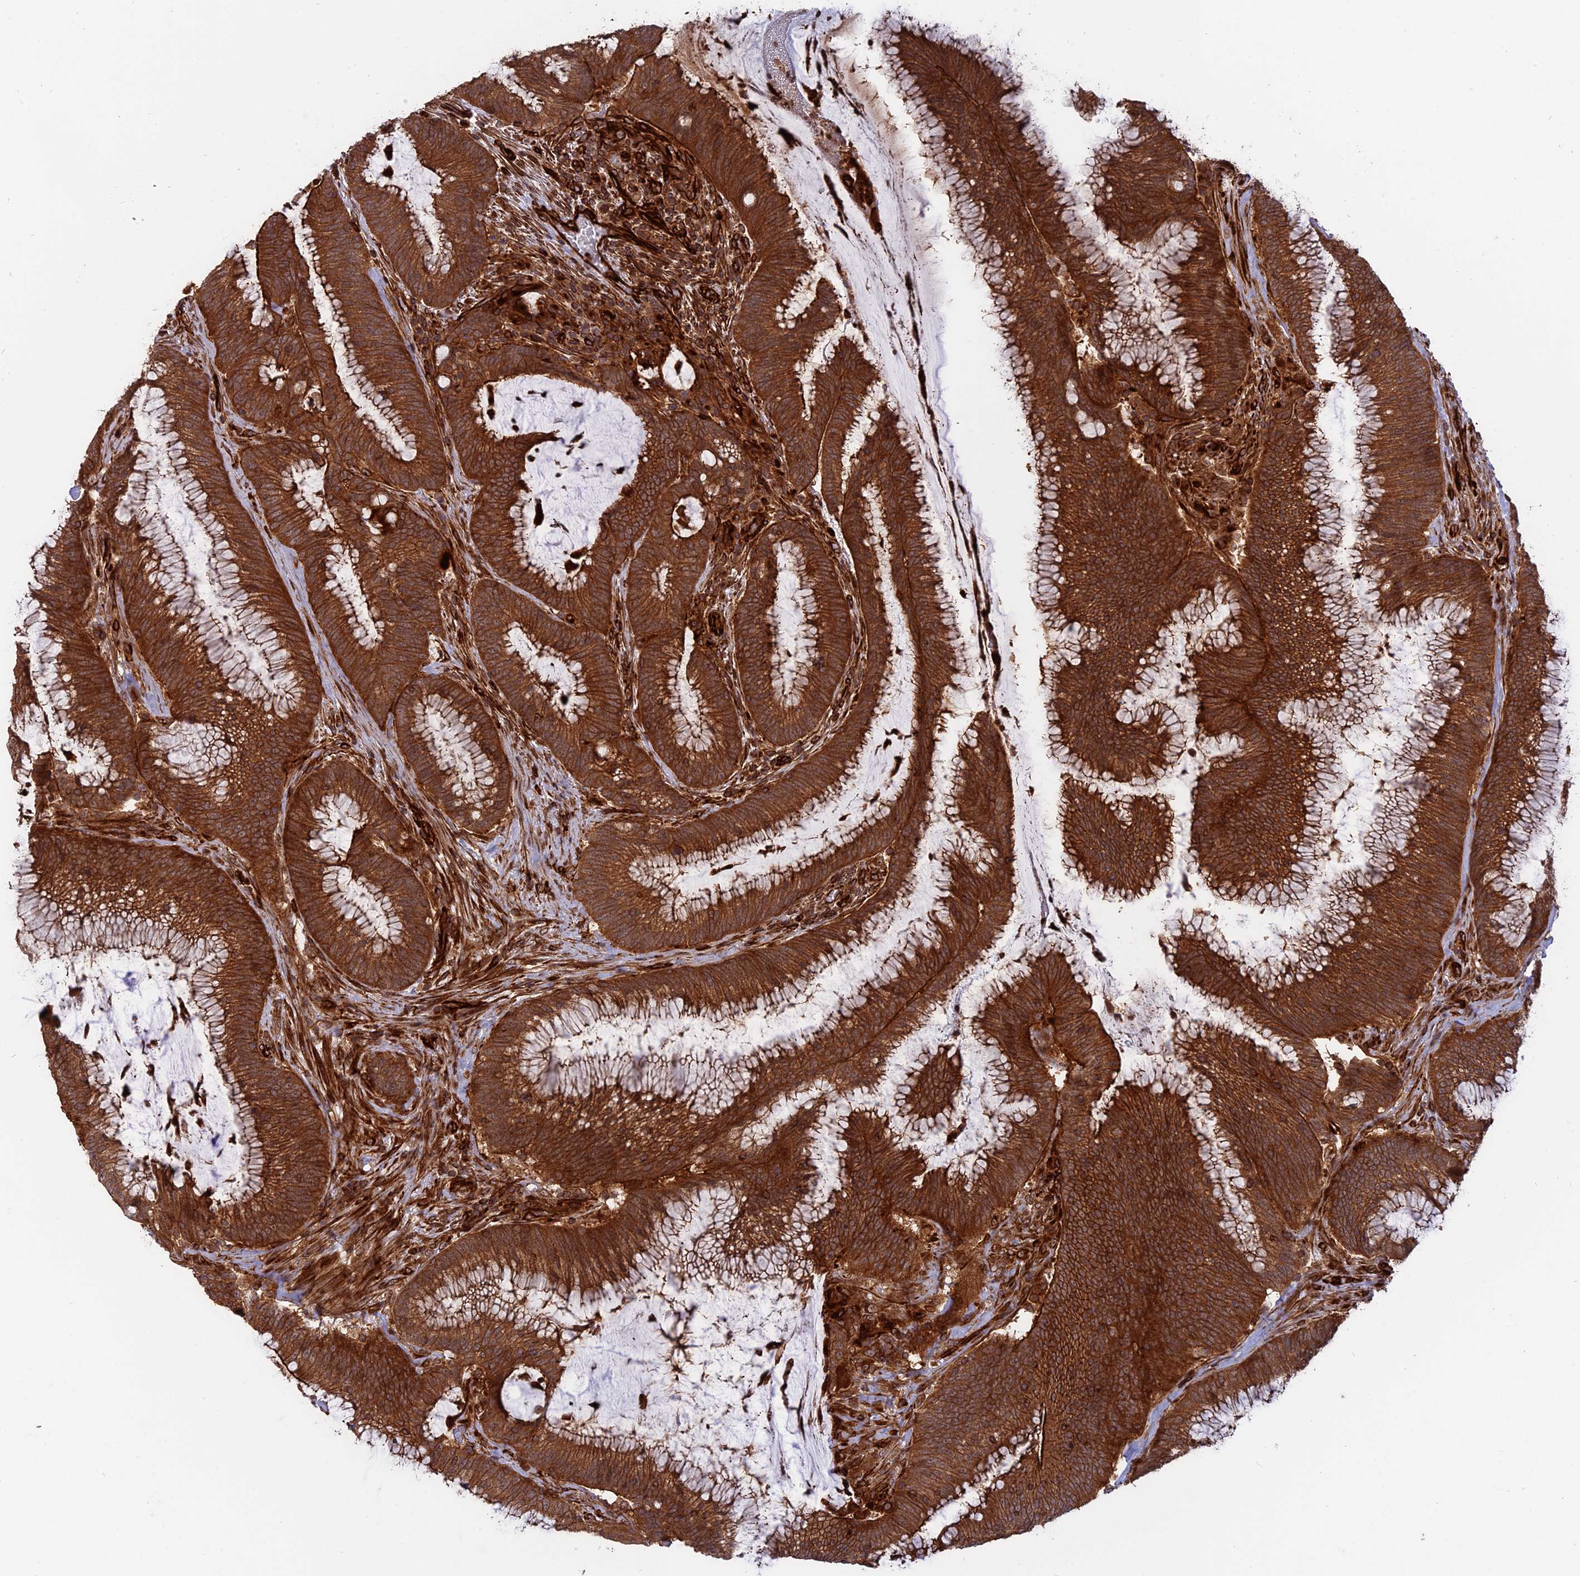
{"staining": {"intensity": "strong", "quantity": ">75%", "location": "cytoplasmic/membranous"}, "tissue": "colorectal cancer", "cell_type": "Tumor cells", "image_type": "cancer", "snomed": [{"axis": "morphology", "description": "Adenocarcinoma, NOS"}, {"axis": "topography", "description": "Rectum"}], "caption": "Human colorectal cancer stained for a protein (brown) shows strong cytoplasmic/membranous positive expression in approximately >75% of tumor cells.", "gene": "PHLDB3", "patient": {"sex": "female", "age": 77}}